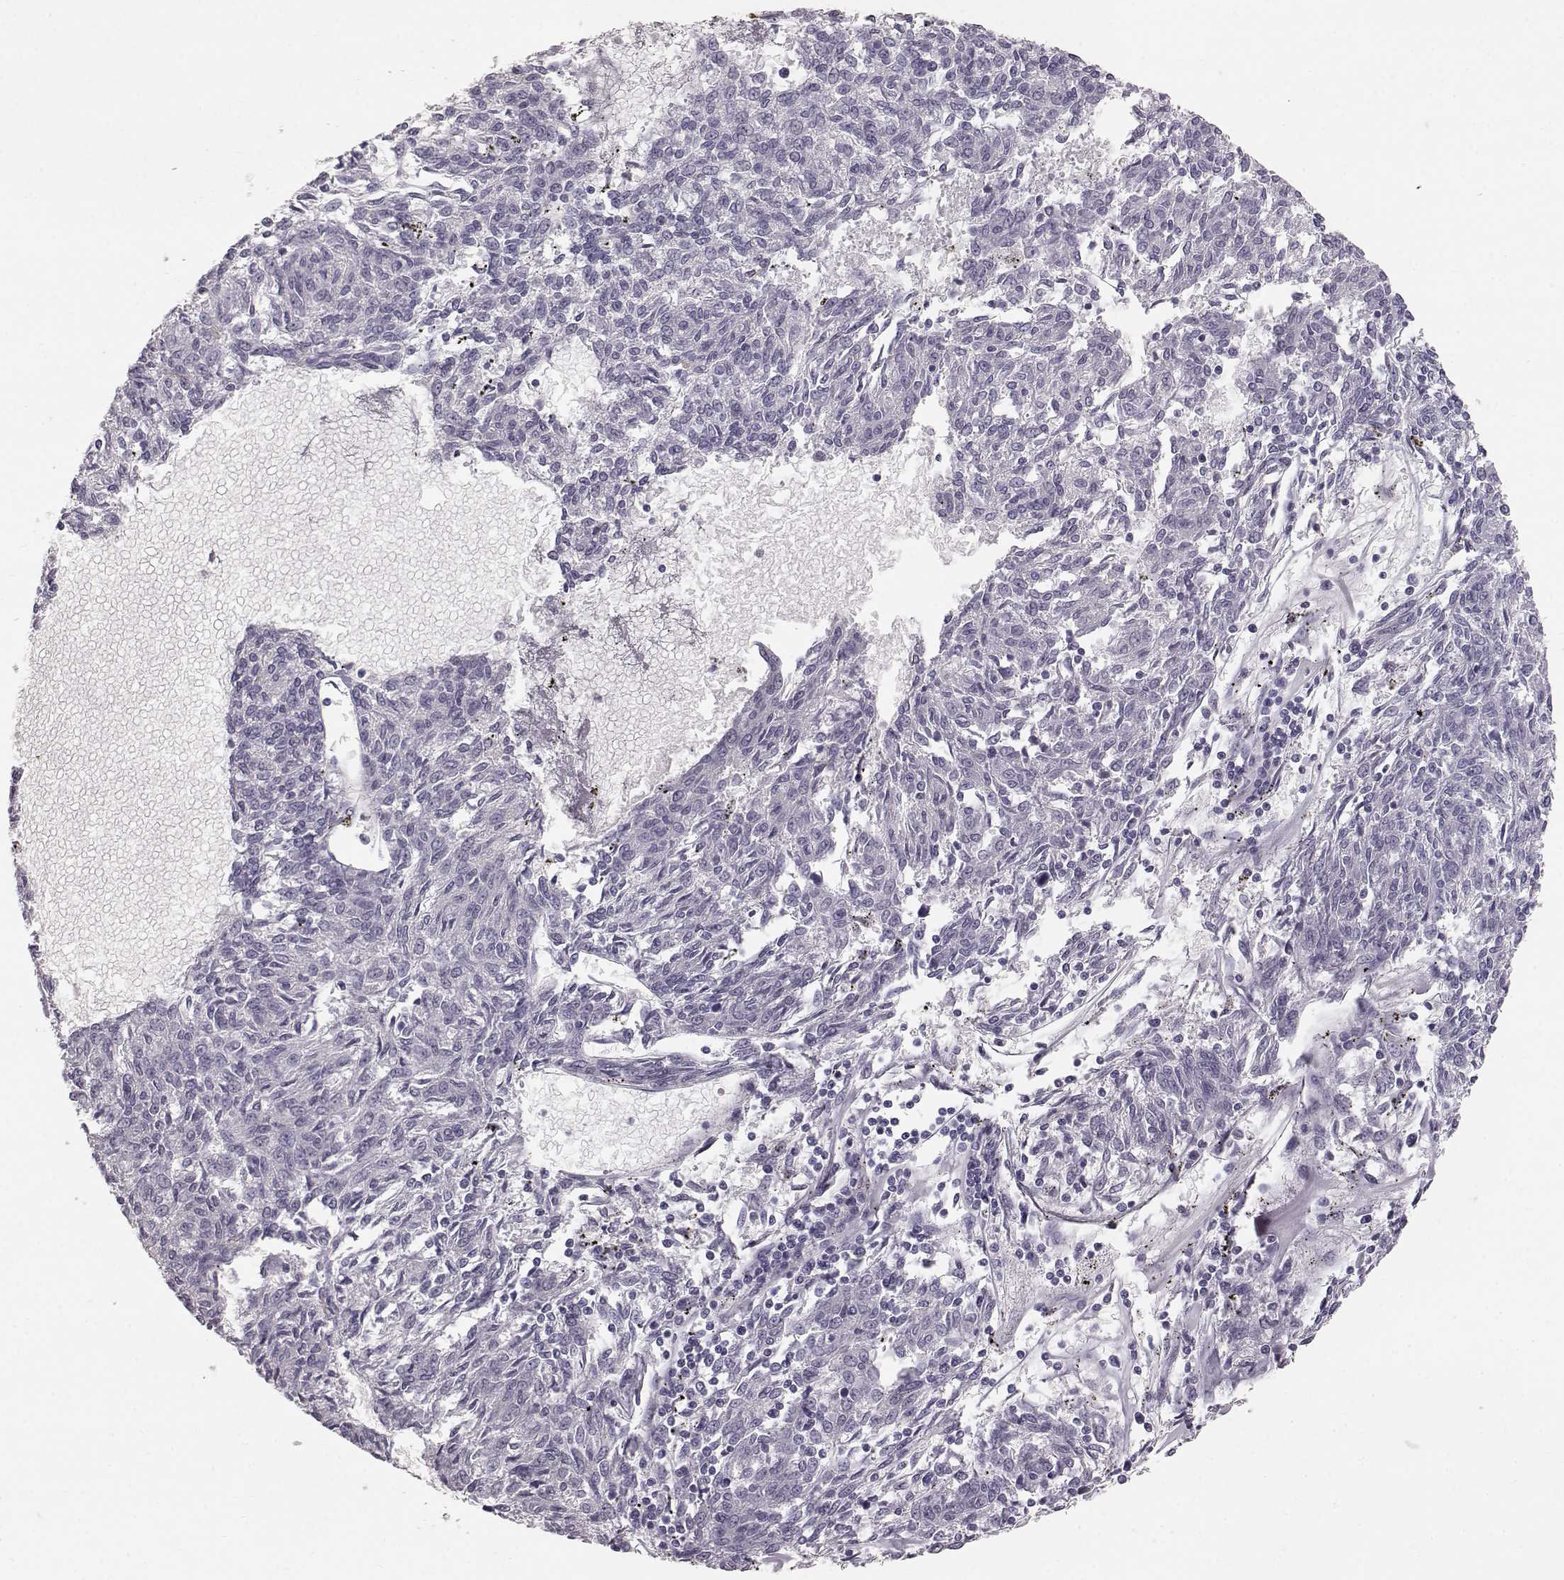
{"staining": {"intensity": "negative", "quantity": "none", "location": "none"}, "tissue": "melanoma", "cell_type": "Tumor cells", "image_type": "cancer", "snomed": [{"axis": "morphology", "description": "Malignant melanoma, NOS"}, {"axis": "topography", "description": "Skin"}], "caption": "Immunohistochemistry photomicrograph of neoplastic tissue: human malignant melanoma stained with DAB (3,3'-diaminobenzidine) shows no significant protein expression in tumor cells. (Brightfield microscopy of DAB (3,3'-diaminobenzidine) IHC at high magnification).", "gene": "KRT33A", "patient": {"sex": "female", "age": 72}}